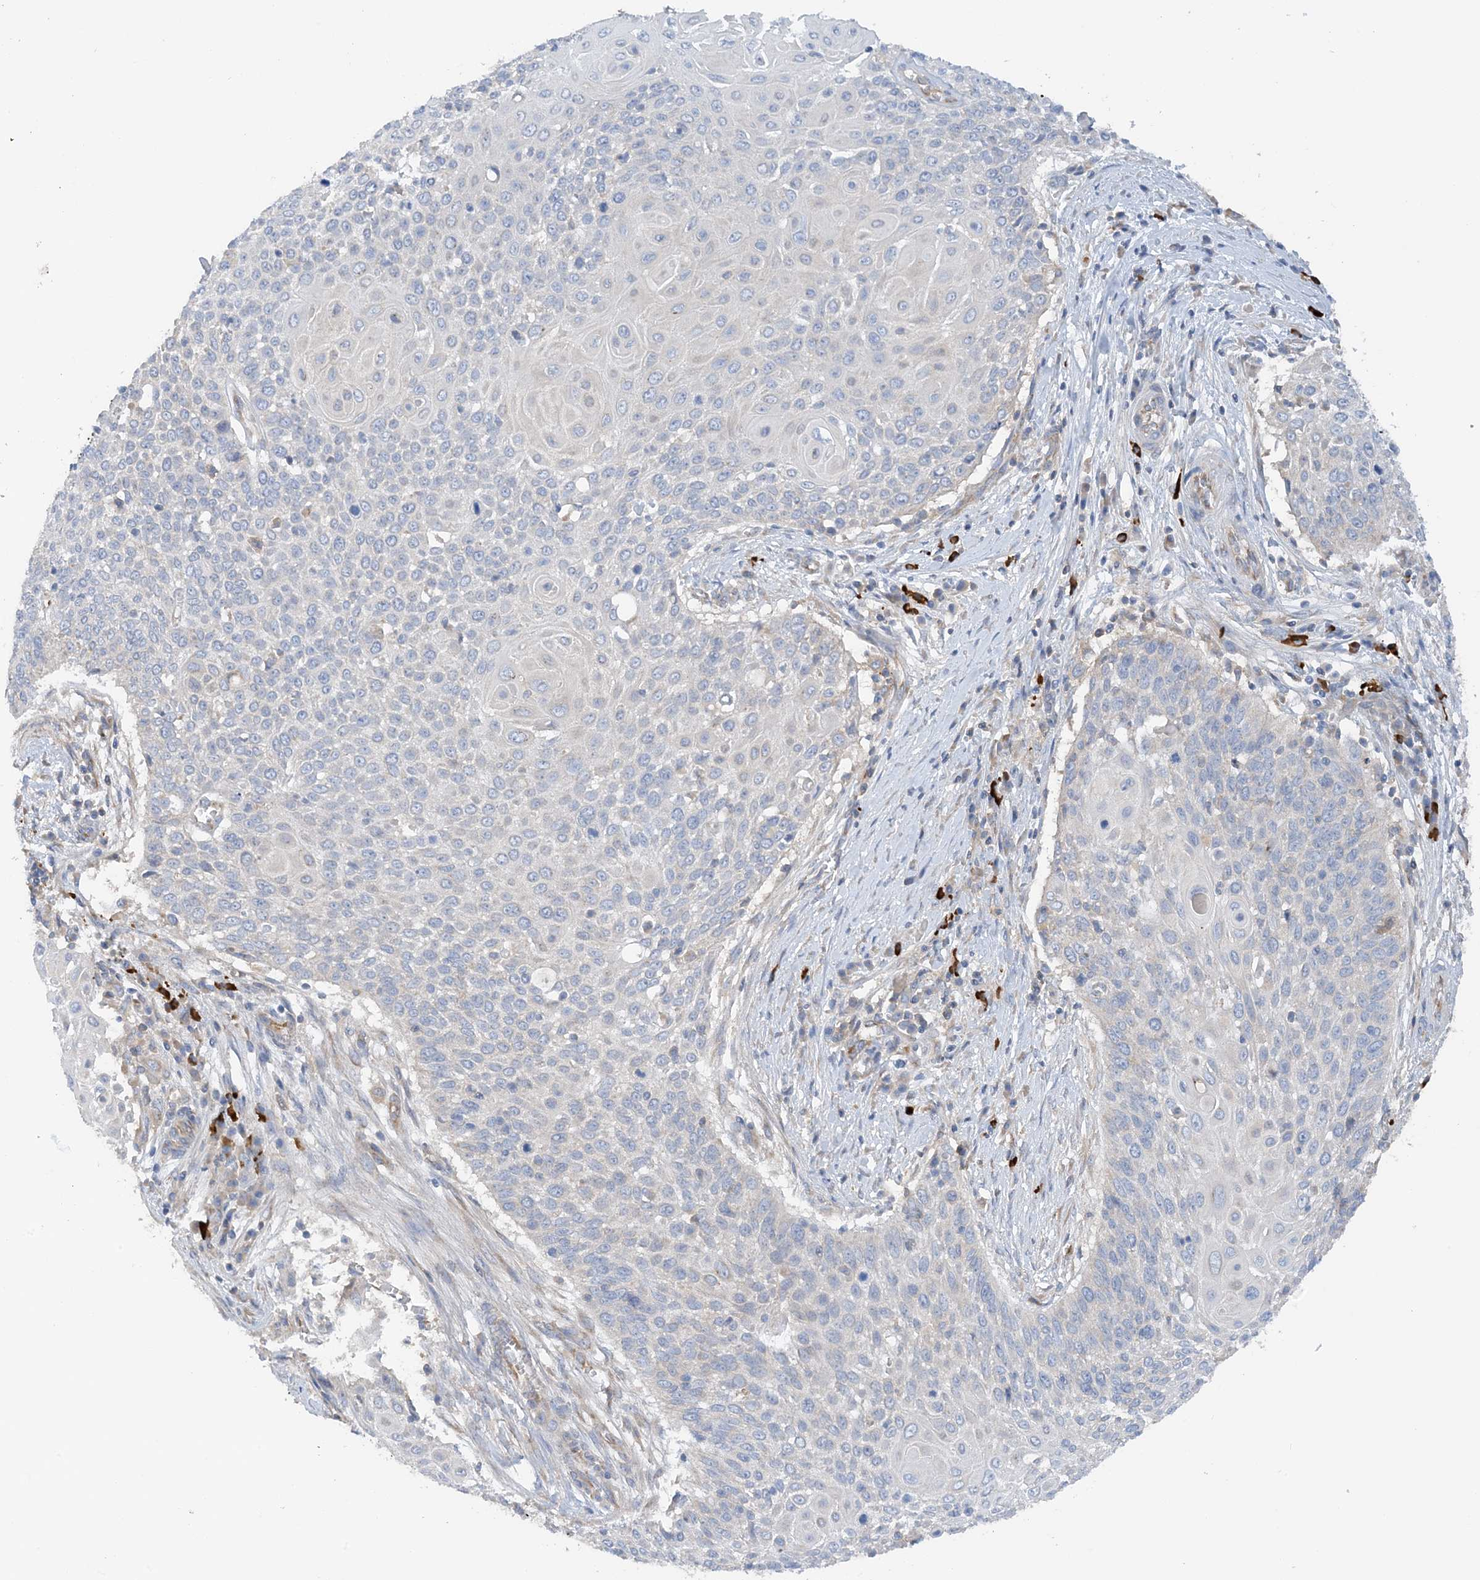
{"staining": {"intensity": "weak", "quantity": "<25%", "location": "cytoplasmic/membranous"}, "tissue": "cervical cancer", "cell_type": "Tumor cells", "image_type": "cancer", "snomed": [{"axis": "morphology", "description": "Squamous cell carcinoma, NOS"}, {"axis": "topography", "description": "Cervix"}], "caption": "Cervical cancer stained for a protein using IHC reveals no expression tumor cells.", "gene": "SLC5A11", "patient": {"sex": "female", "age": 39}}